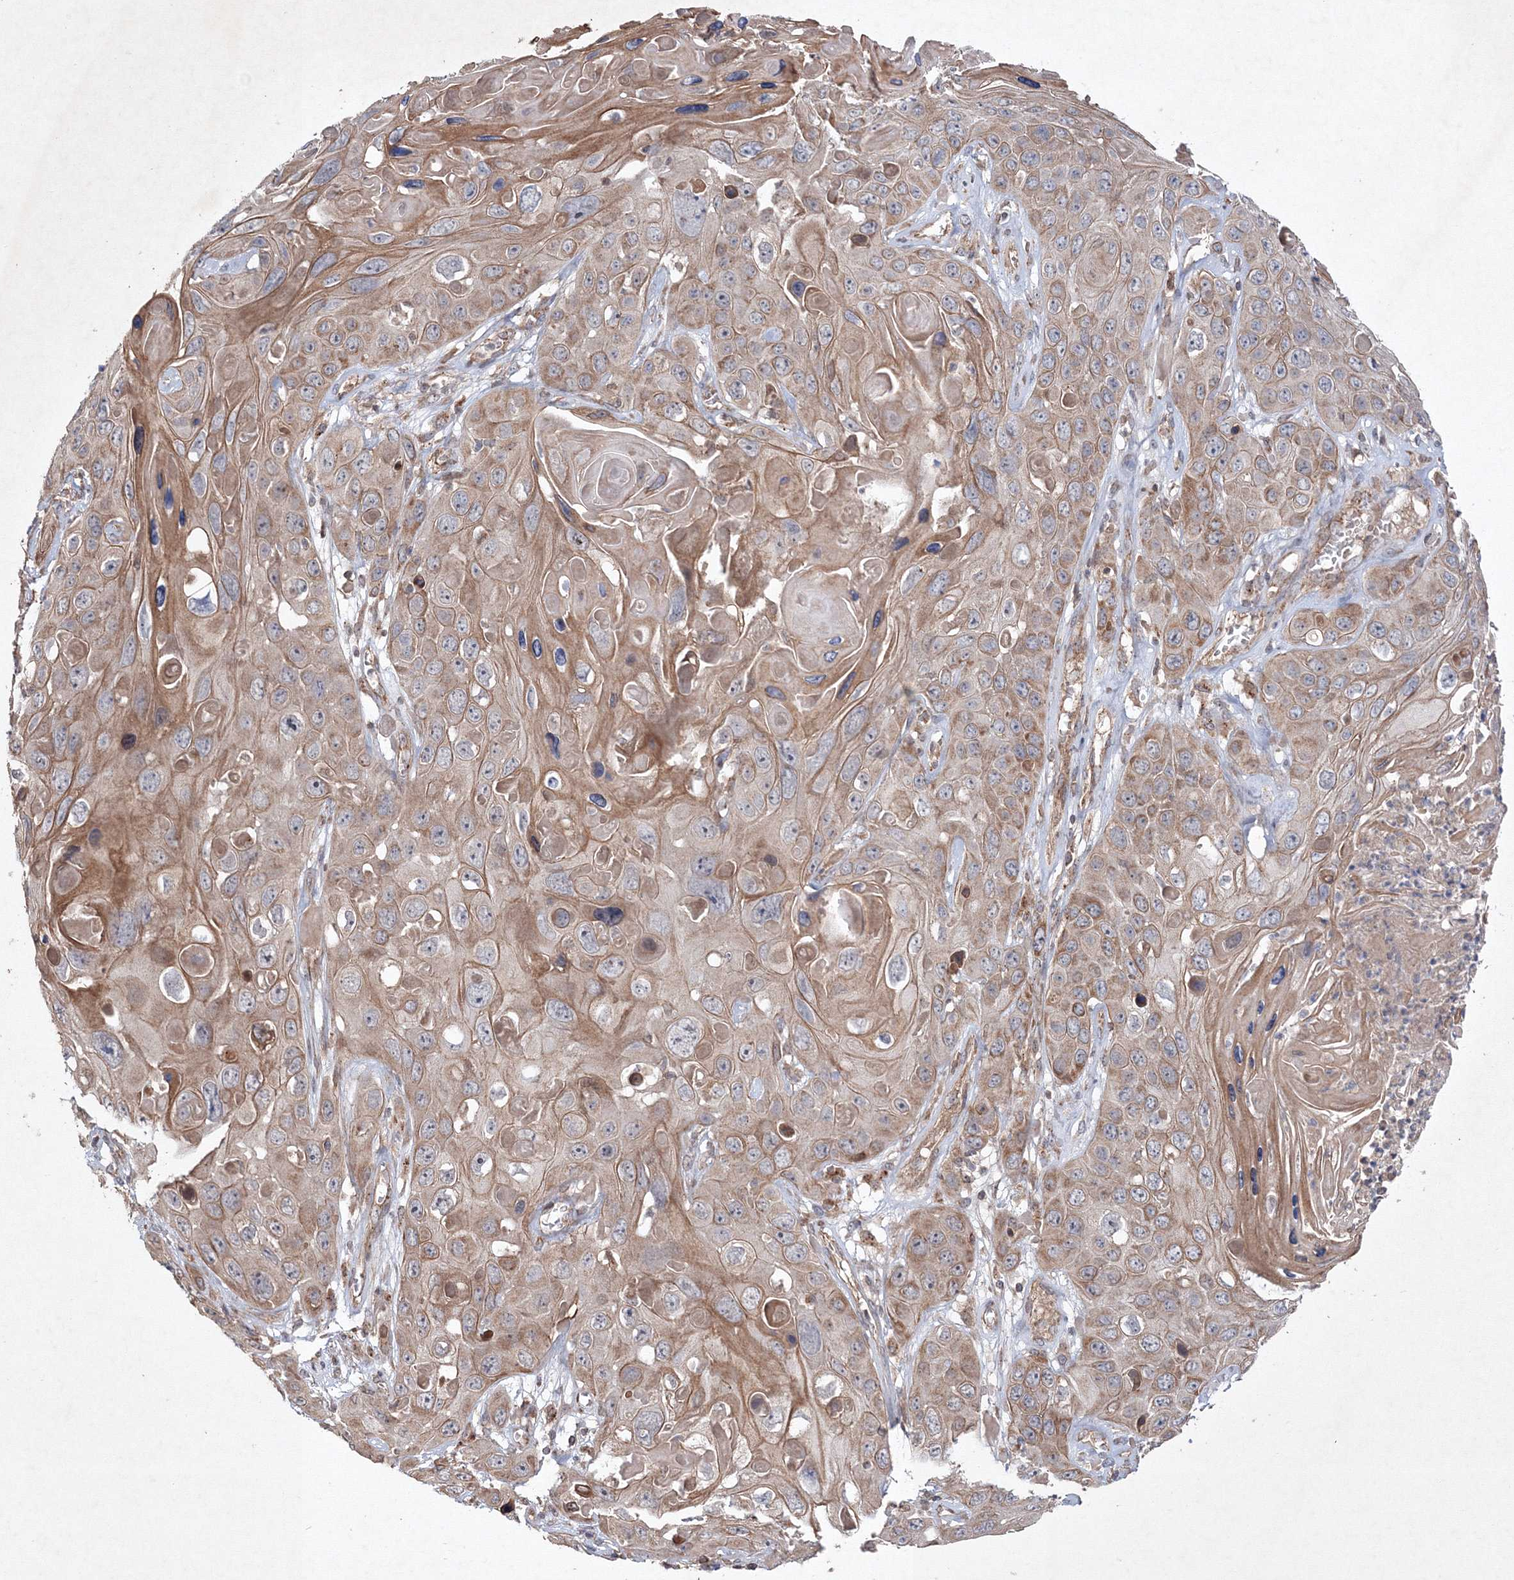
{"staining": {"intensity": "moderate", "quantity": ">75%", "location": "cytoplasmic/membranous"}, "tissue": "skin cancer", "cell_type": "Tumor cells", "image_type": "cancer", "snomed": [{"axis": "morphology", "description": "Squamous cell carcinoma, NOS"}, {"axis": "topography", "description": "Skin"}], "caption": "An image of human skin cancer stained for a protein shows moderate cytoplasmic/membranous brown staining in tumor cells.", "gene": "NOA1", "patient": {"sex": "male", "age": 55}}